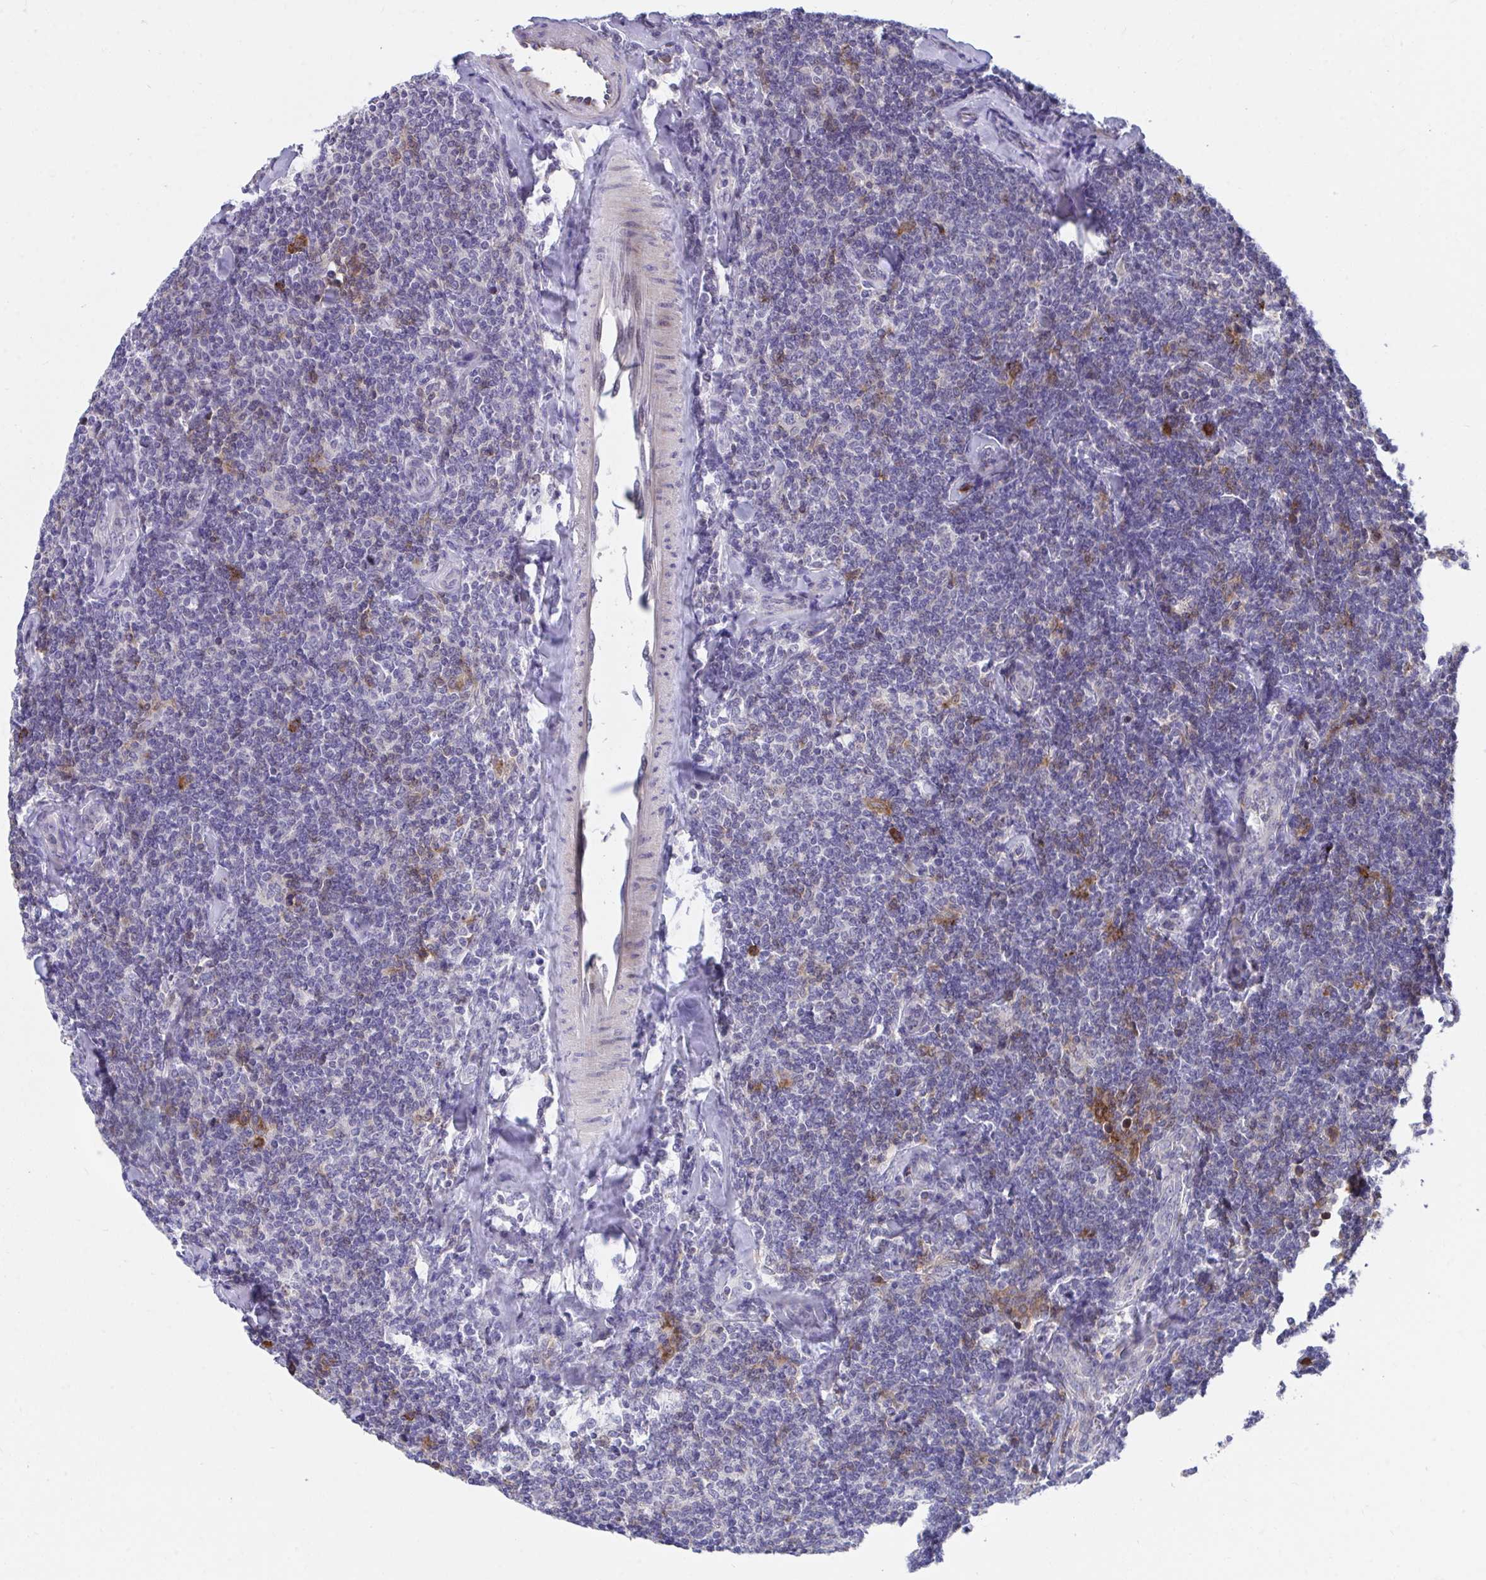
{"staining": {"intensity": "negative", "quantity": "none", "location": "none"}, "tissue": "lymphoma", "cell_type": "Tumor cells", "image_type": "cancer", "snomed": [{"axis": "morphology", "description": "Malignant lymphoma, non-Hodgkin's type, Low grade"}, {"axis": "topography", "description": "Lymph node"}], "caption": "Immunohistochemistry photomicrograph of human low-grade malignant lymphoma, non-Hodgkin's type stained for a protein (brown), which demonstrates no positivity in tumor cells. (Stains: DAB (3,3'-diaminobenzidine) IHC with hematoxylin counter stain, Microscopy: brightfield microscopy at high magnification).", "gene": "SLAMF7", "patient": {"sex": "female", "age": 56}}